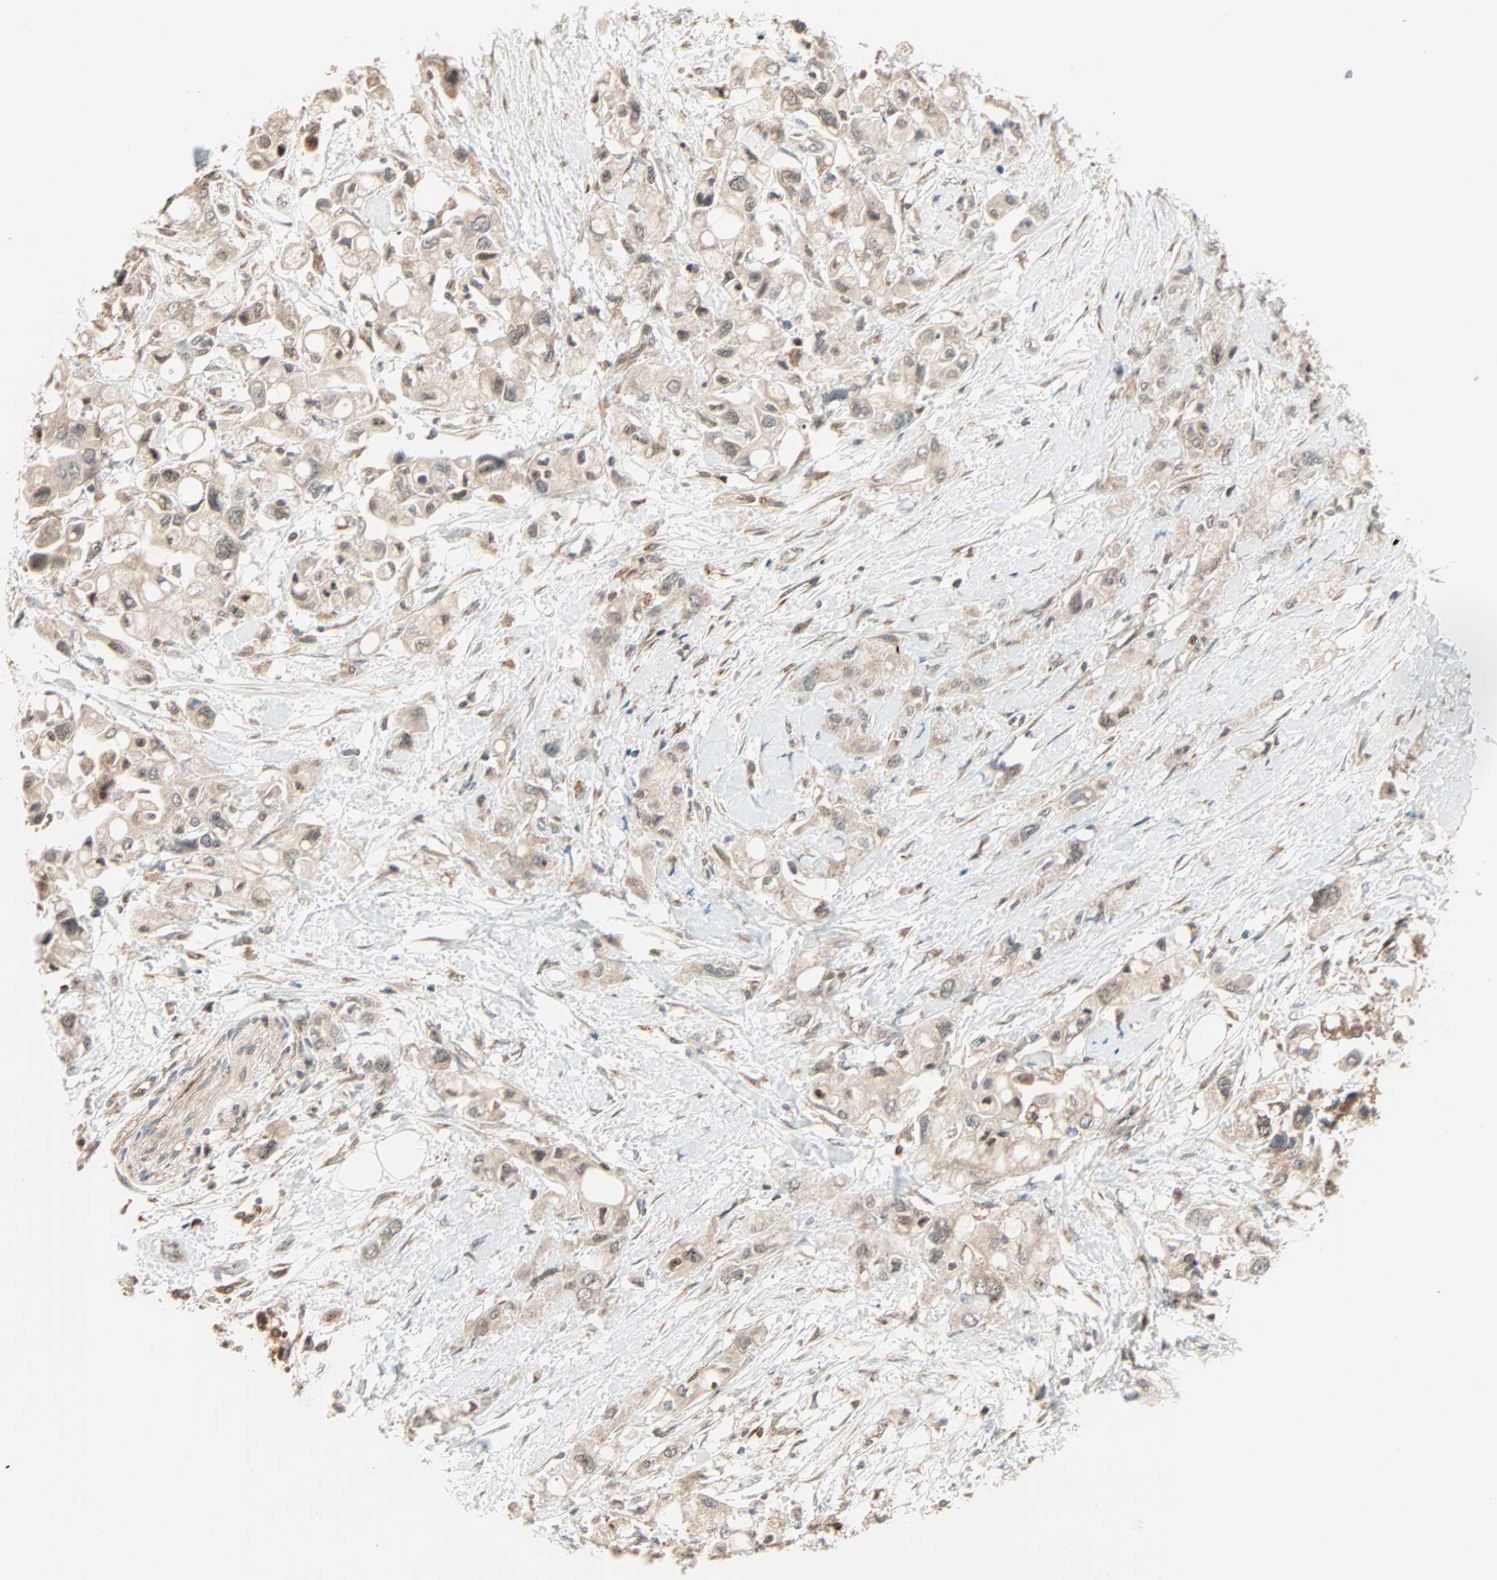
{"staining": {"intensity": "moderate", "quantity": ">75%", "location": "cytoplasmic/membranous"}, "tissue": "pancreatic cancer", "cell_type": "Tumor cells", "image_type": "cancer", "snomed": [{"axis": "morphology", "description": "Adenocarcinoma, NOS"}, {"axis": "topography", "description": "Pancreas"}], "caption": "Moderate cytoplasmic/membranous protein positivity is present in about >75% of tumor cells in pancreatic adenocarcinoma.", "gene": "PNPLA6", "patient": {"sex": "female", "age": 56}}